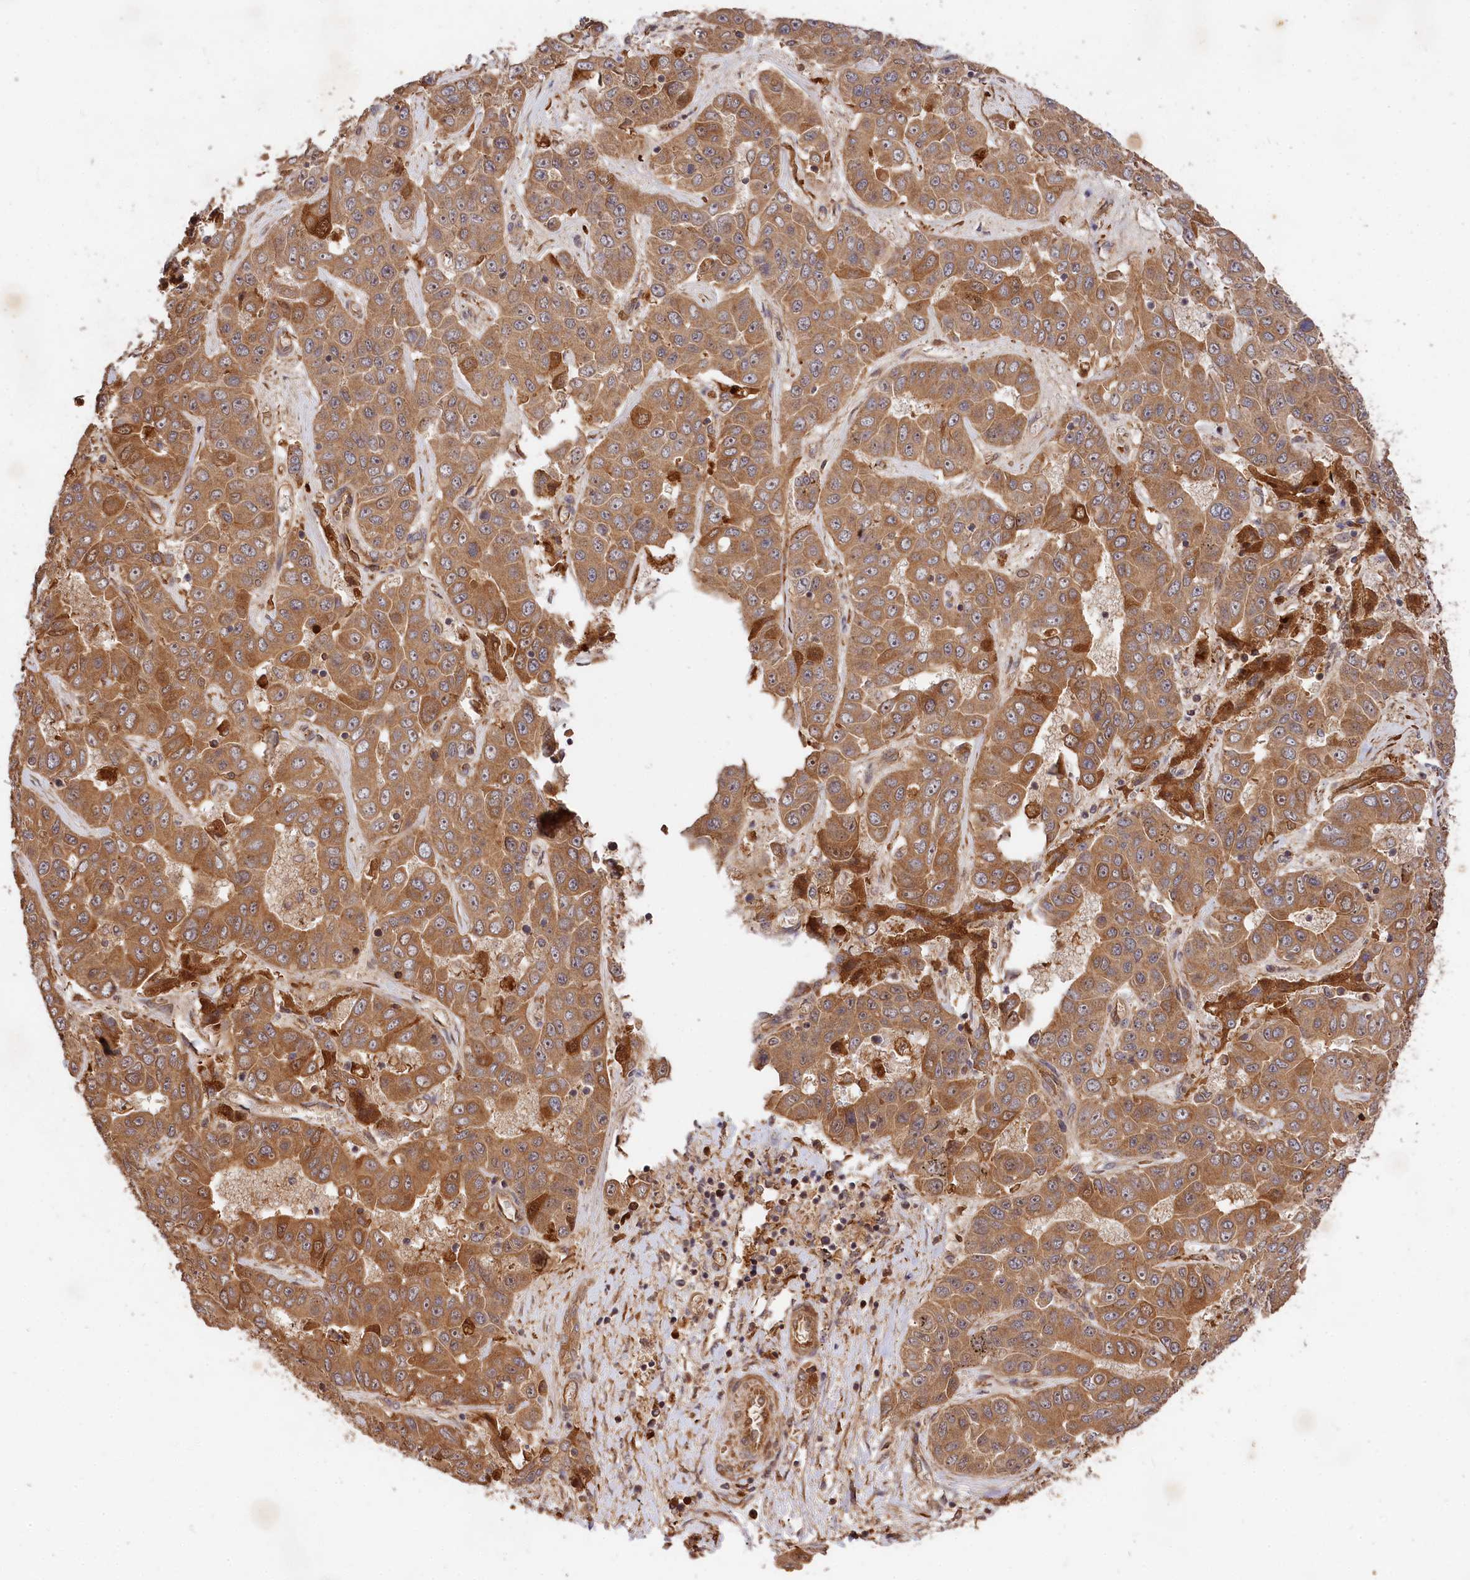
{"staining": {"intensity": "moderate", "quantity": ">75%", "location": "cytoplasmic/membranous"}, "tissue": "liver cancer", "cell_type": "Tumor cells", "image_type": "cancer", "snomed": [{"axis": "morphology", "description": "Cholangiocarcinoma"}, {"axis": "topography", "description": "Liver"}], "caption": "High-magnification brightfield microscopy of cholangiocarcinoma (liver) stained with DAB (brown) and counterstained with hematoxylin (blue). tumor cells exhibit moderate cytoplasmic/membranous expression is present in approximately>75% of cells.", "gene": "MCF2L2", "patient": {"sex": "female", "age": 52}}